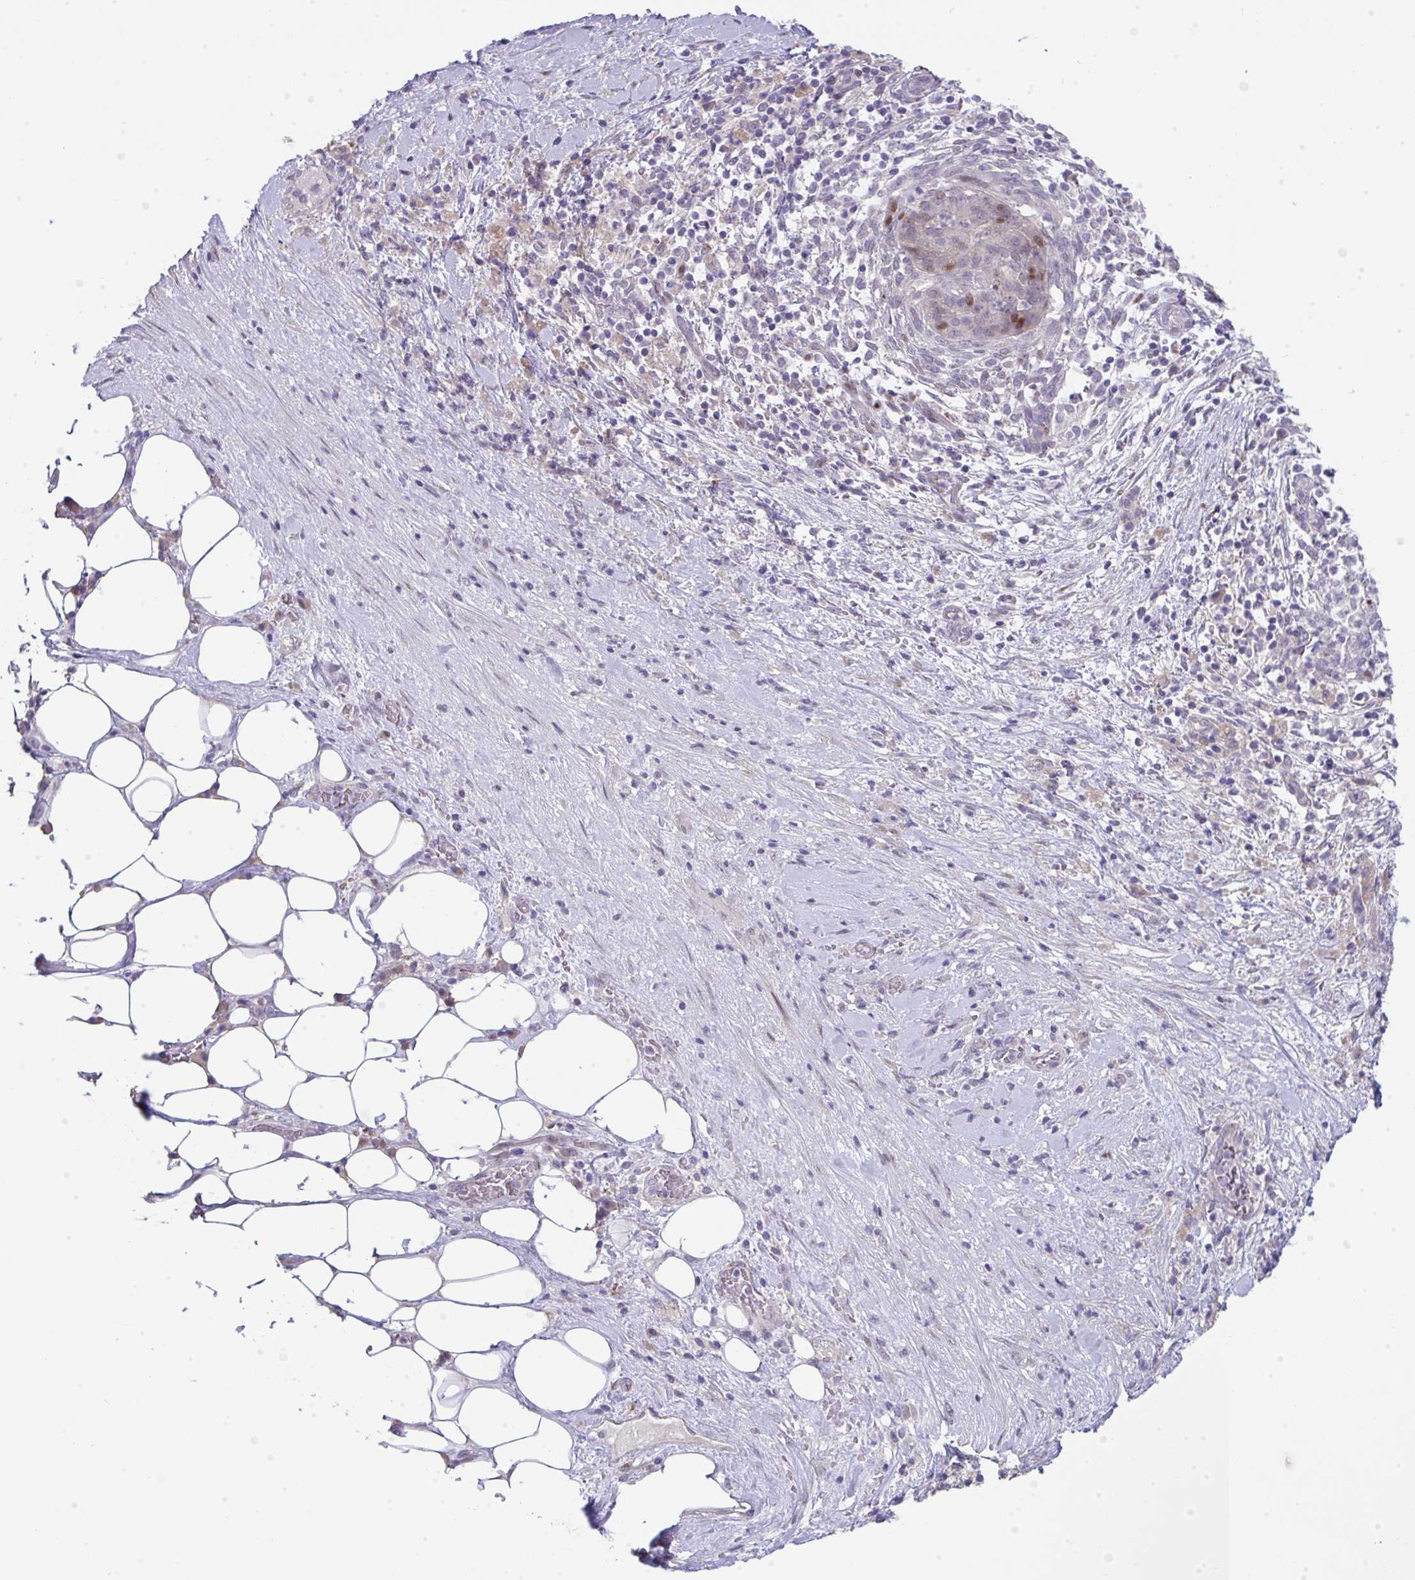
{"staining": {"intensity": "moderate", "quantity": "<25%", "location": "nuclear"}, "tissue": "pancreatic cancer", "cell_type": "Tumor cells", "image_type": "cancer", "snomed": [{"axis": "morphology", "description": "Adenocarcinoma, NOS"}, {"axis": "topography", "description": "Pancreas"}], "caption": "About <25% of tumor cells in human pancreatic cancer (adenocarcinoma) demonstrate moderate nuclear protein staining as visualized by brown immunohistochemical staining.", "gene": "GALNT16", "patient": {"sex": "male", "age": 44}}